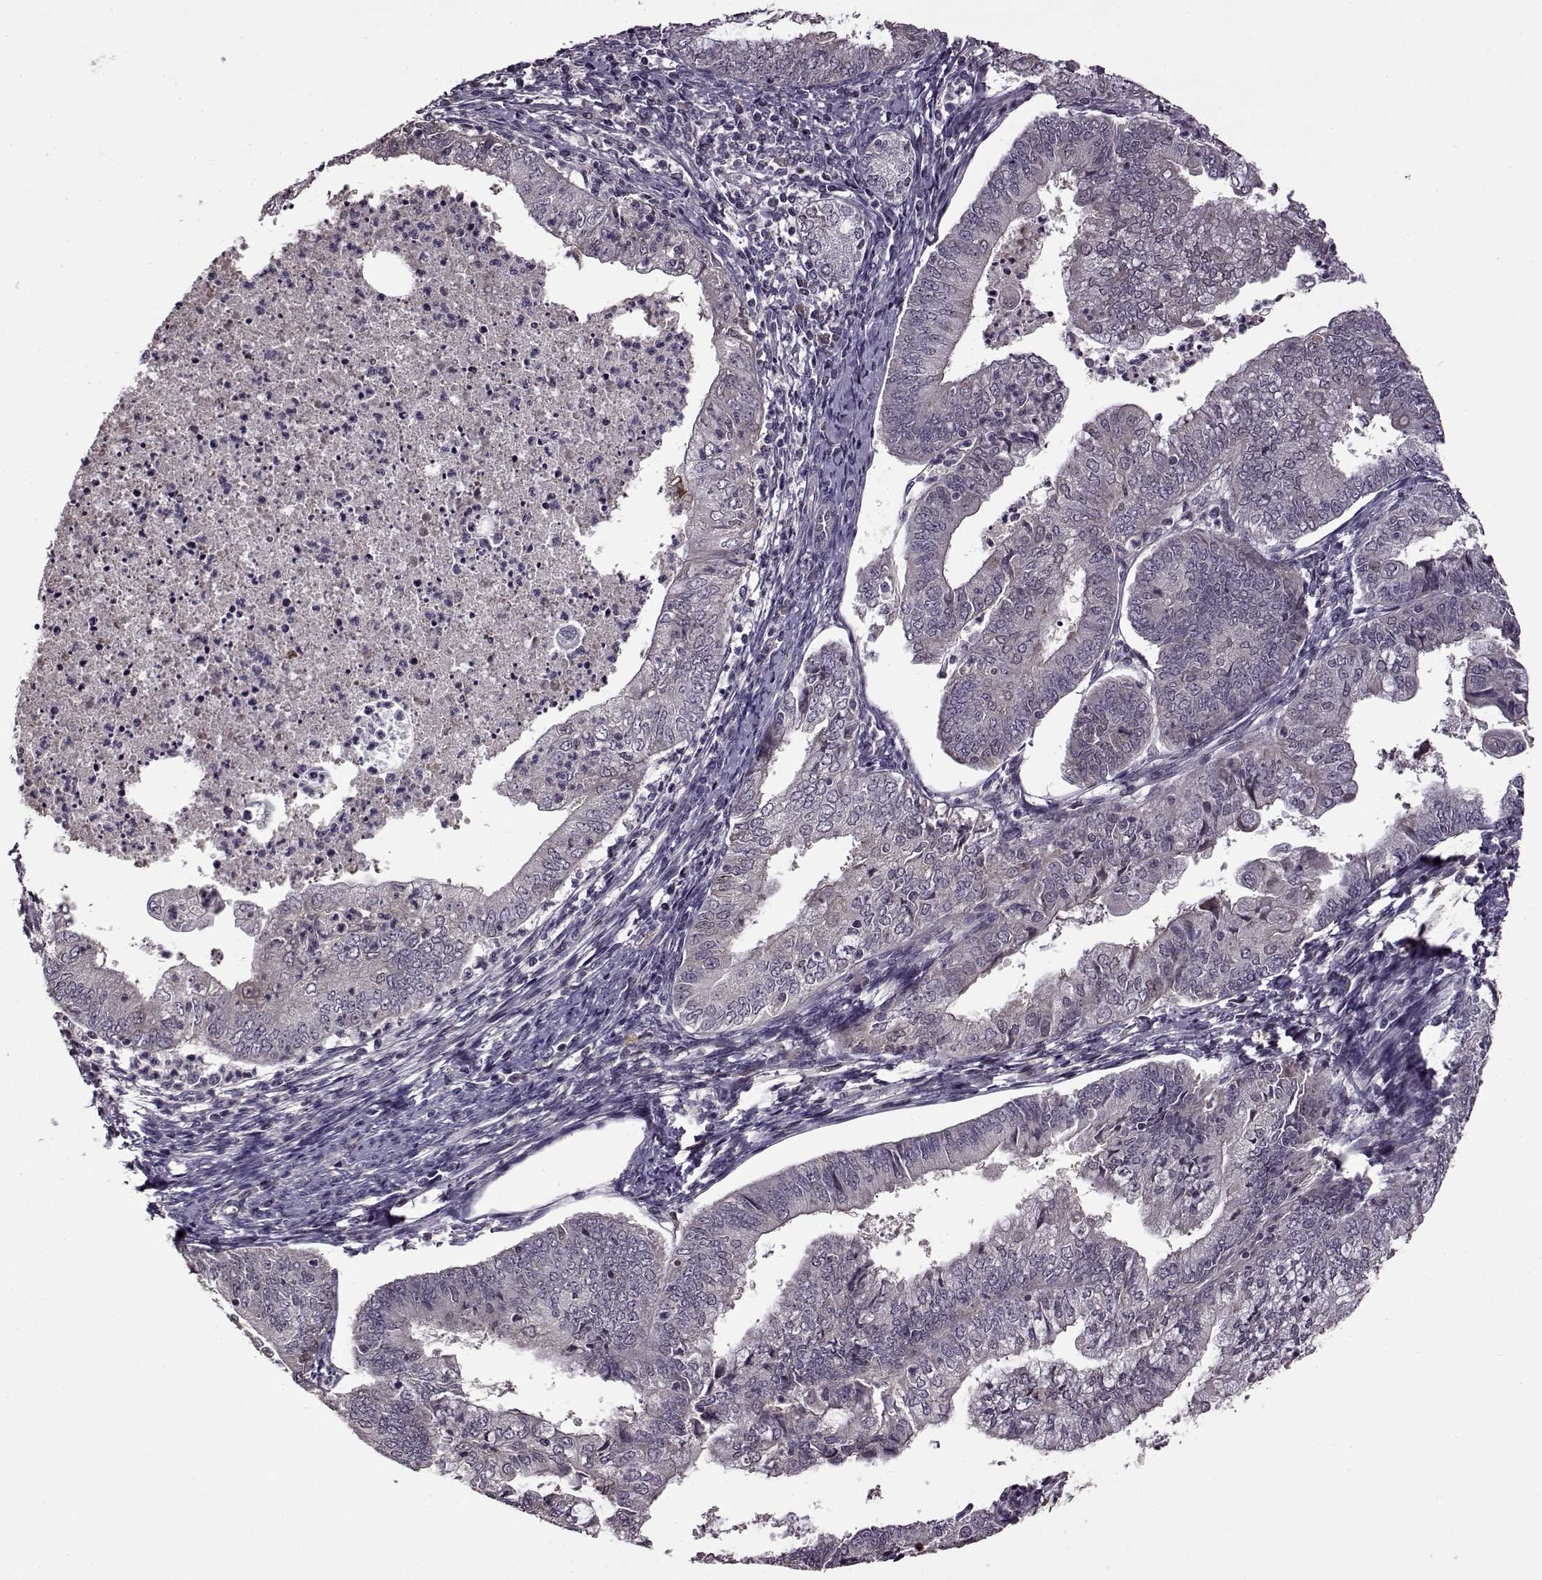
{"staining": {"intensity": "negative", "quantity": "none", "location": "none"}, "tissue": "endometrial cancer", "cell_type": "Tumor cells", "image_type": "cancer", "snomed": [{"axis": "morphology", "description": "Adenocarcinoma, NOS"}, {"axis": "topography", "description": "Endometrium"}], "caption": "Immunohistochemistry (IHC) of endometrial cancer shows no expression in tumor cells. (DAB (3,3'-diaminobenzidine) immunohistochemistry visualized using brightfield microscopy, high magnification).", "gene": "MAIP1", "patient": {"sex": "female", "age": 55}}